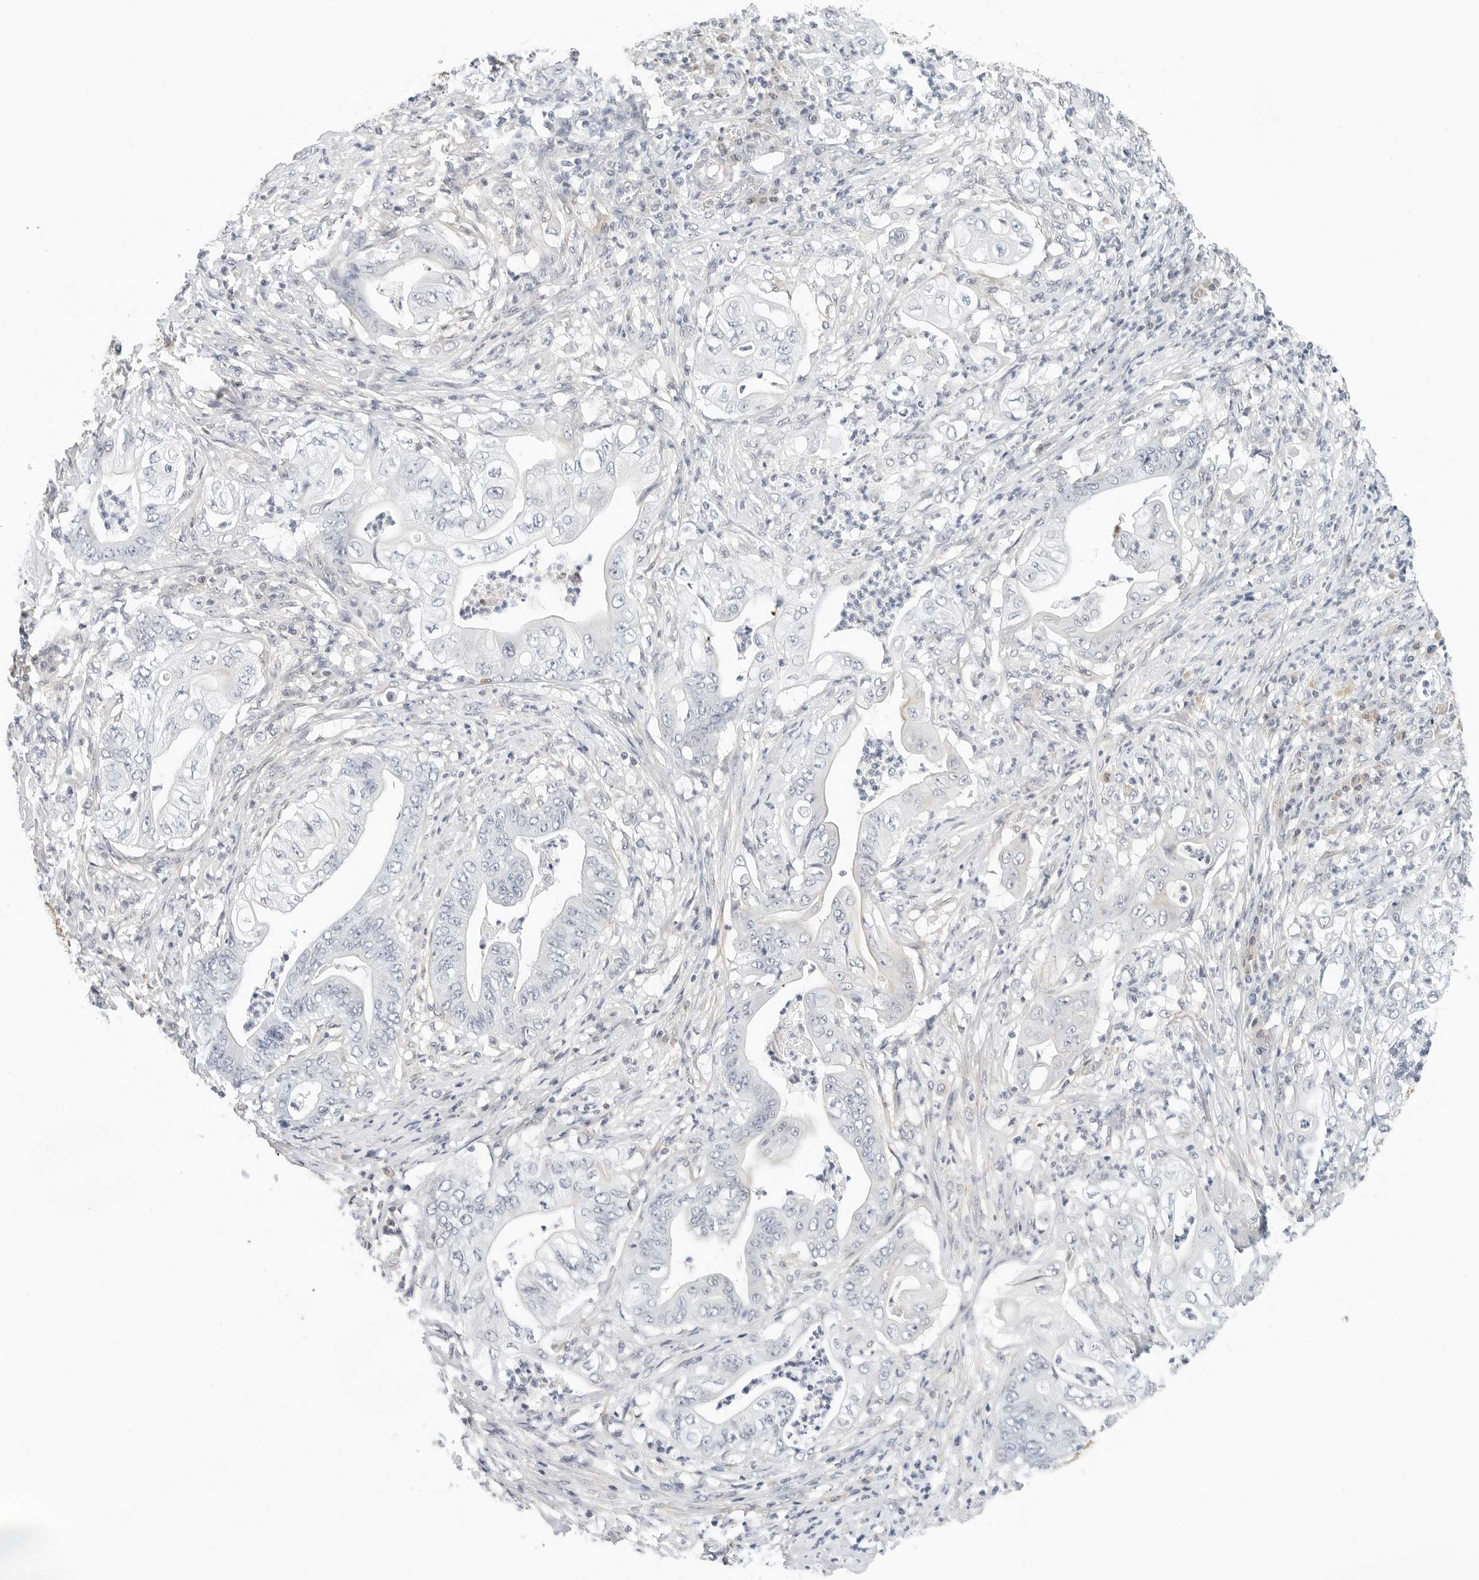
{"staining": {"intensity": "negative", "quantity": "none", "location": "none"}, "tissue": "stomach cancer", "cell_type": "Tumor cells", "image_type": "cancer", "snomed": [{"axis": "morphology", "description": "Adenocarcinoma, NOS"}, {"axis": "topography", "description": "Stomach"}], "caption": "The micrograph exhibits no staining of tumor cells in stomach adenocarcinoma. Nuclei are stained in blue.", "gene": "PKDCC", "patient": {"sex": "female", "age": 73}}